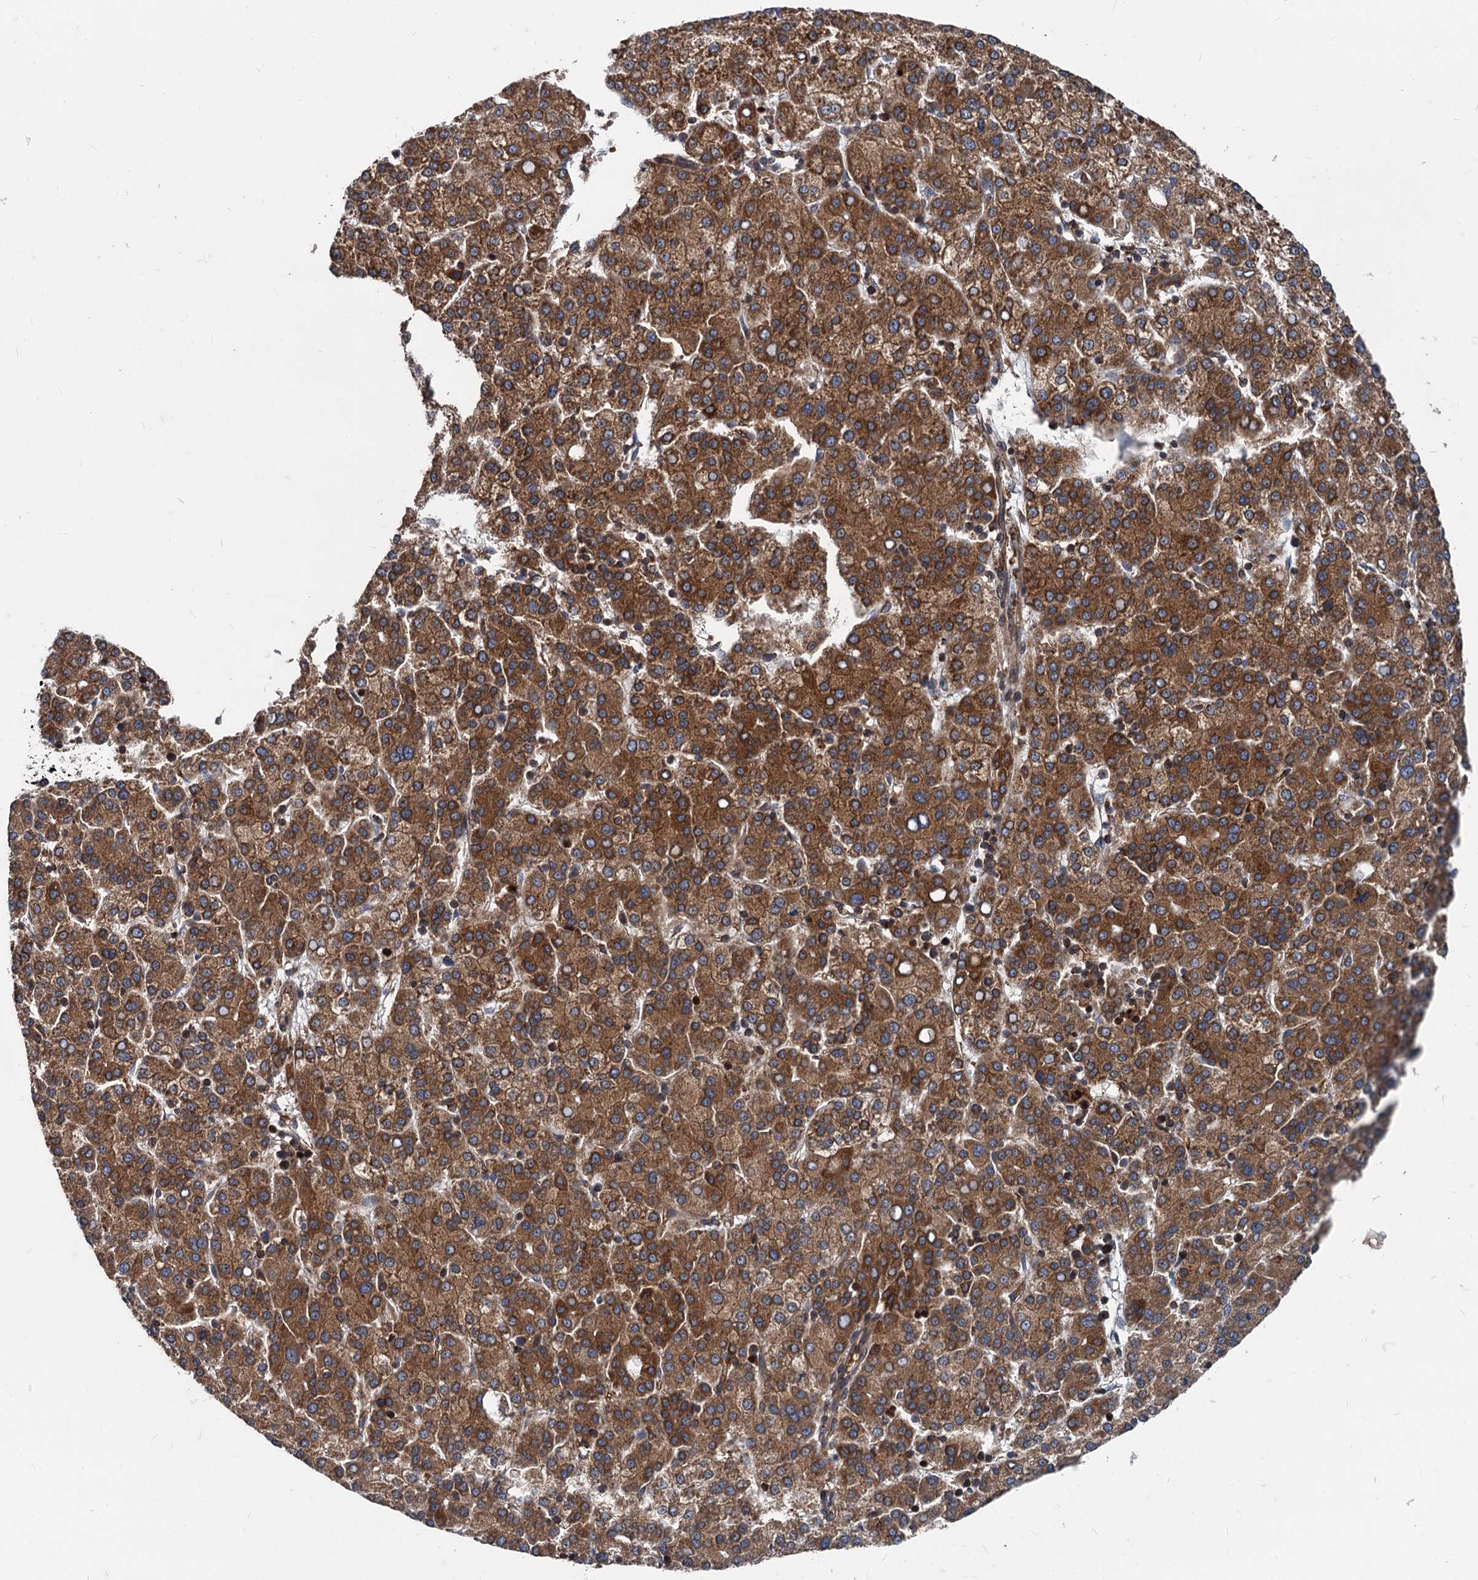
{"staining": {"intensity": "strong", "quantity": ">75%", "location": "cytoplasmic/membranous"}, "tissue": "liver cancer", "cell_type": "Tumor cells", "image_type": "cancer", "snomed": [{"axis": "morphology", "description": "Carcinoma, Hepatocellular, NOS"}, {"axis": "topography", "description": "Liver"}], "caption": "Protein staining of liver hepatocellular carcinoma tissue shows strong cytoplasmic/membranous staining in about >75% of tumor cells. The protein is stained brown, and the nuclei are stained in blue (DAB IHC with brightfield microscopy, high magnification).", "gene": "STIM1", "patient": {"sex": "female", "age": 58}}